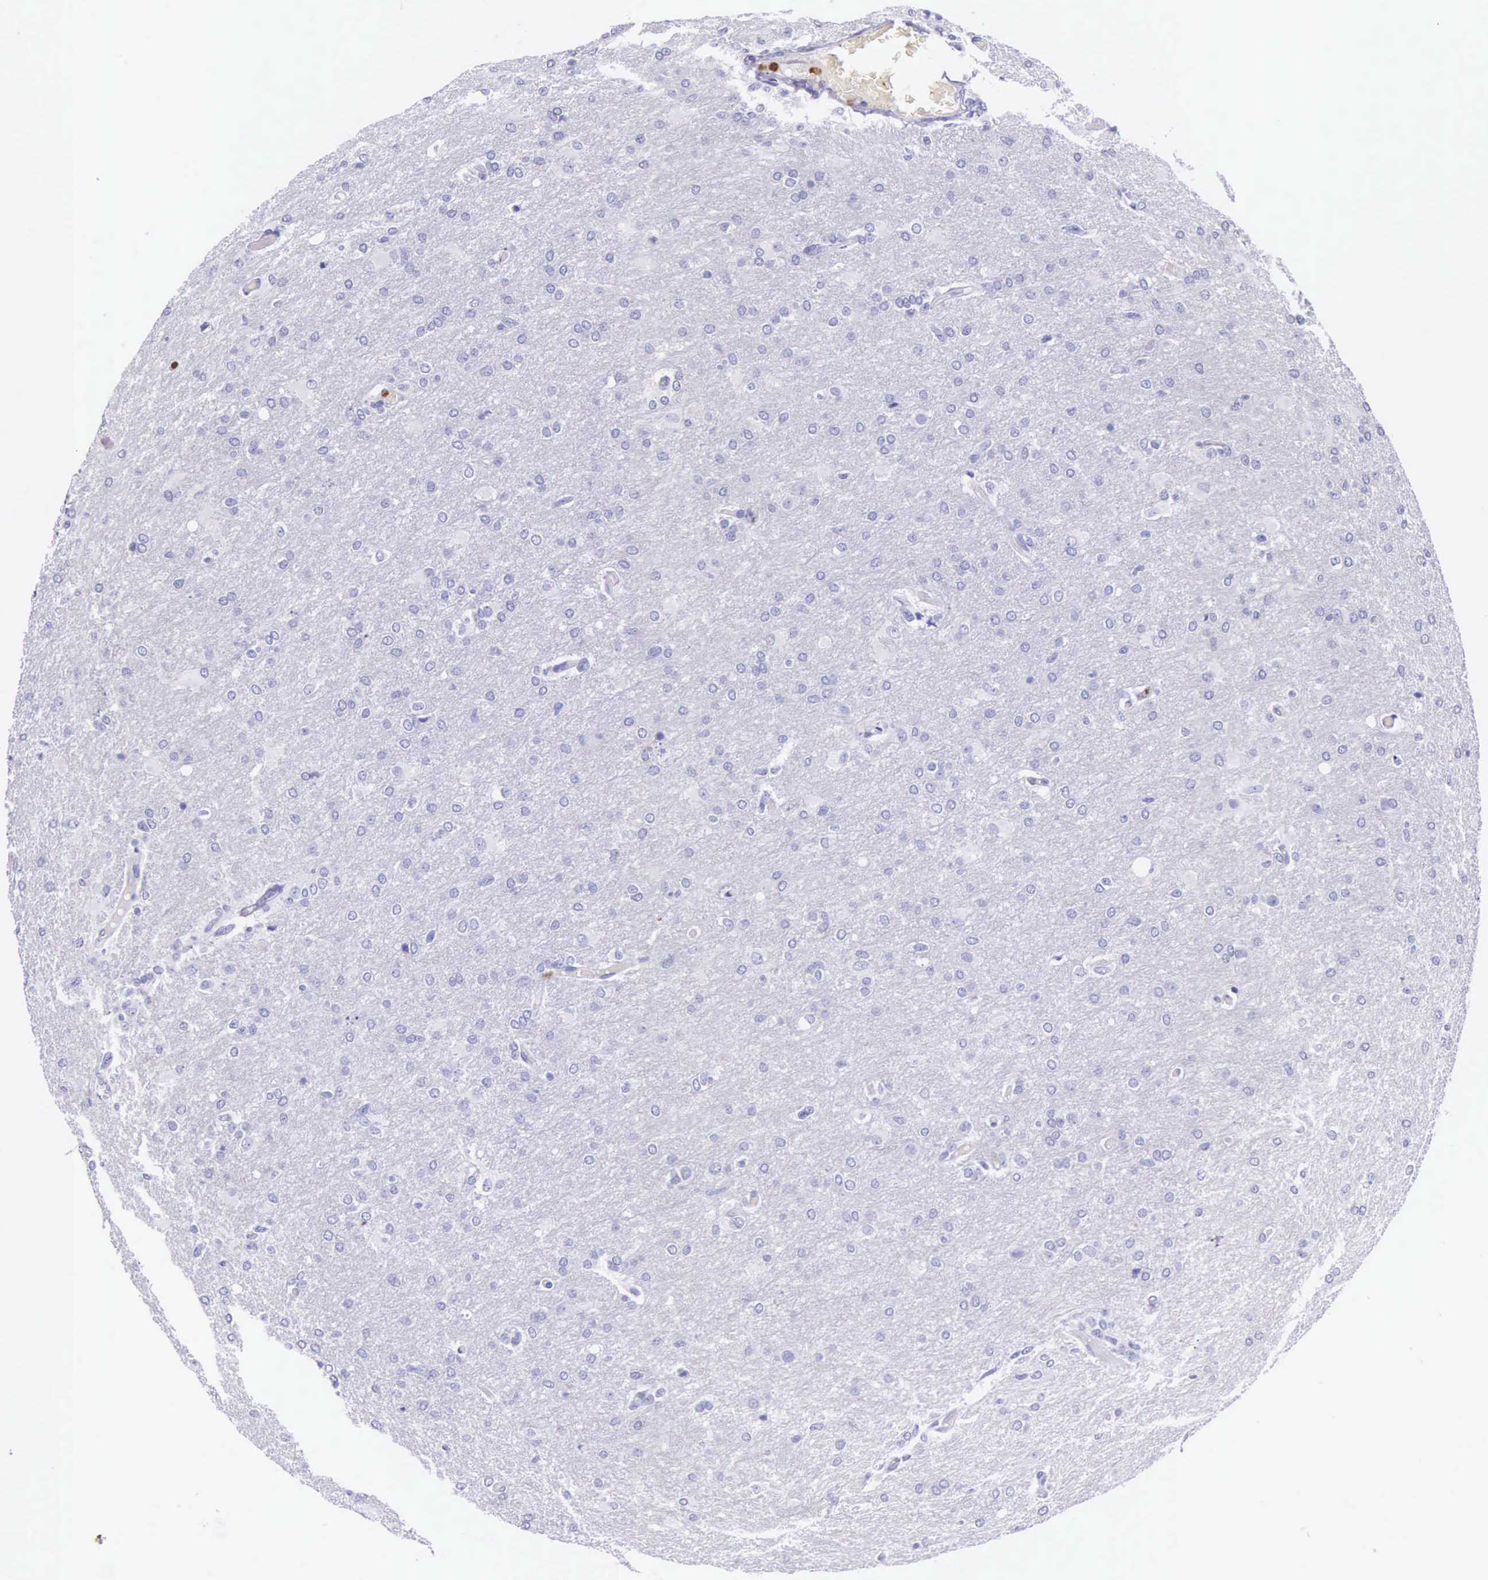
{"staining": {"intensity": "negative", "quantity": "none", "location": "none"}, "tissue": "glioma", "cell_type": "Tumor cells", "image_type": "cancer", "snomed": [{"axis": "morphology", "description": "Glioma, malignant, High grade"}, {"axis": "topography", "description": "Brain"}], "caption": "Protein analysis of glioma demonstrates no significant positivity in tumor cells. (DAB (3,3'-diaminobenzidine) immunohistochemistry, high magnification).", "gene": "FCN1", "patient": {"sex": "male", "age": 68}}